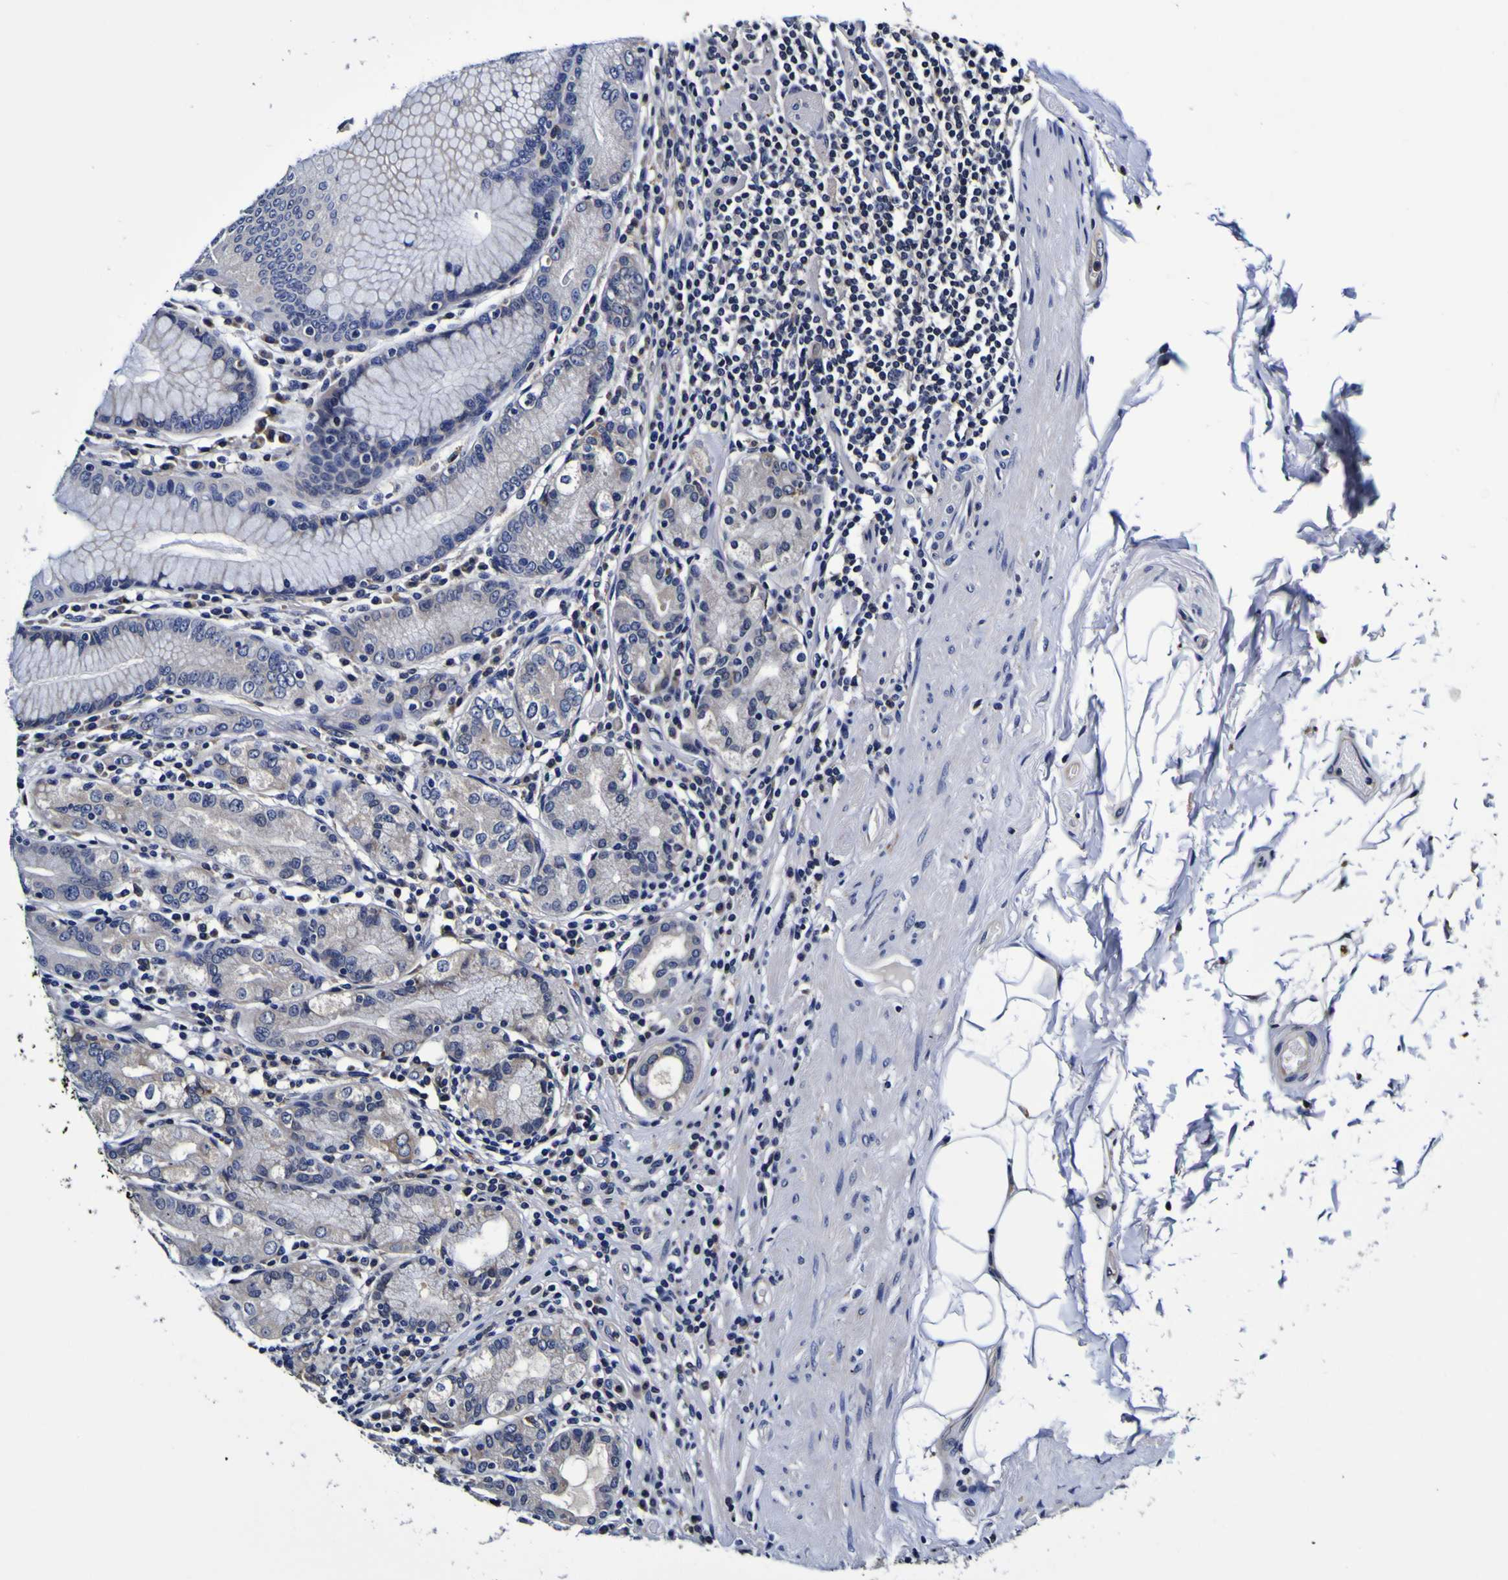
{"staining": {"intensity": "weak", "quantity": "<25%", "location": "cytoplasmic/membranous"}, "tissue": "stomach", "cell_type": "Glandular cells", "image_type": "normal", "snomed": [{"axis": "morphology", "description": "Normal tissue, NOS"}, {"axis": "topography", "description": "Stomach, lower"}], "caption": "The micrograph shows no staining of glandular cells in unremarkable stomach. Nuclei are stained in blue.", "gene": "GPX1", "patient": {"sex": "female", "age": 76}}